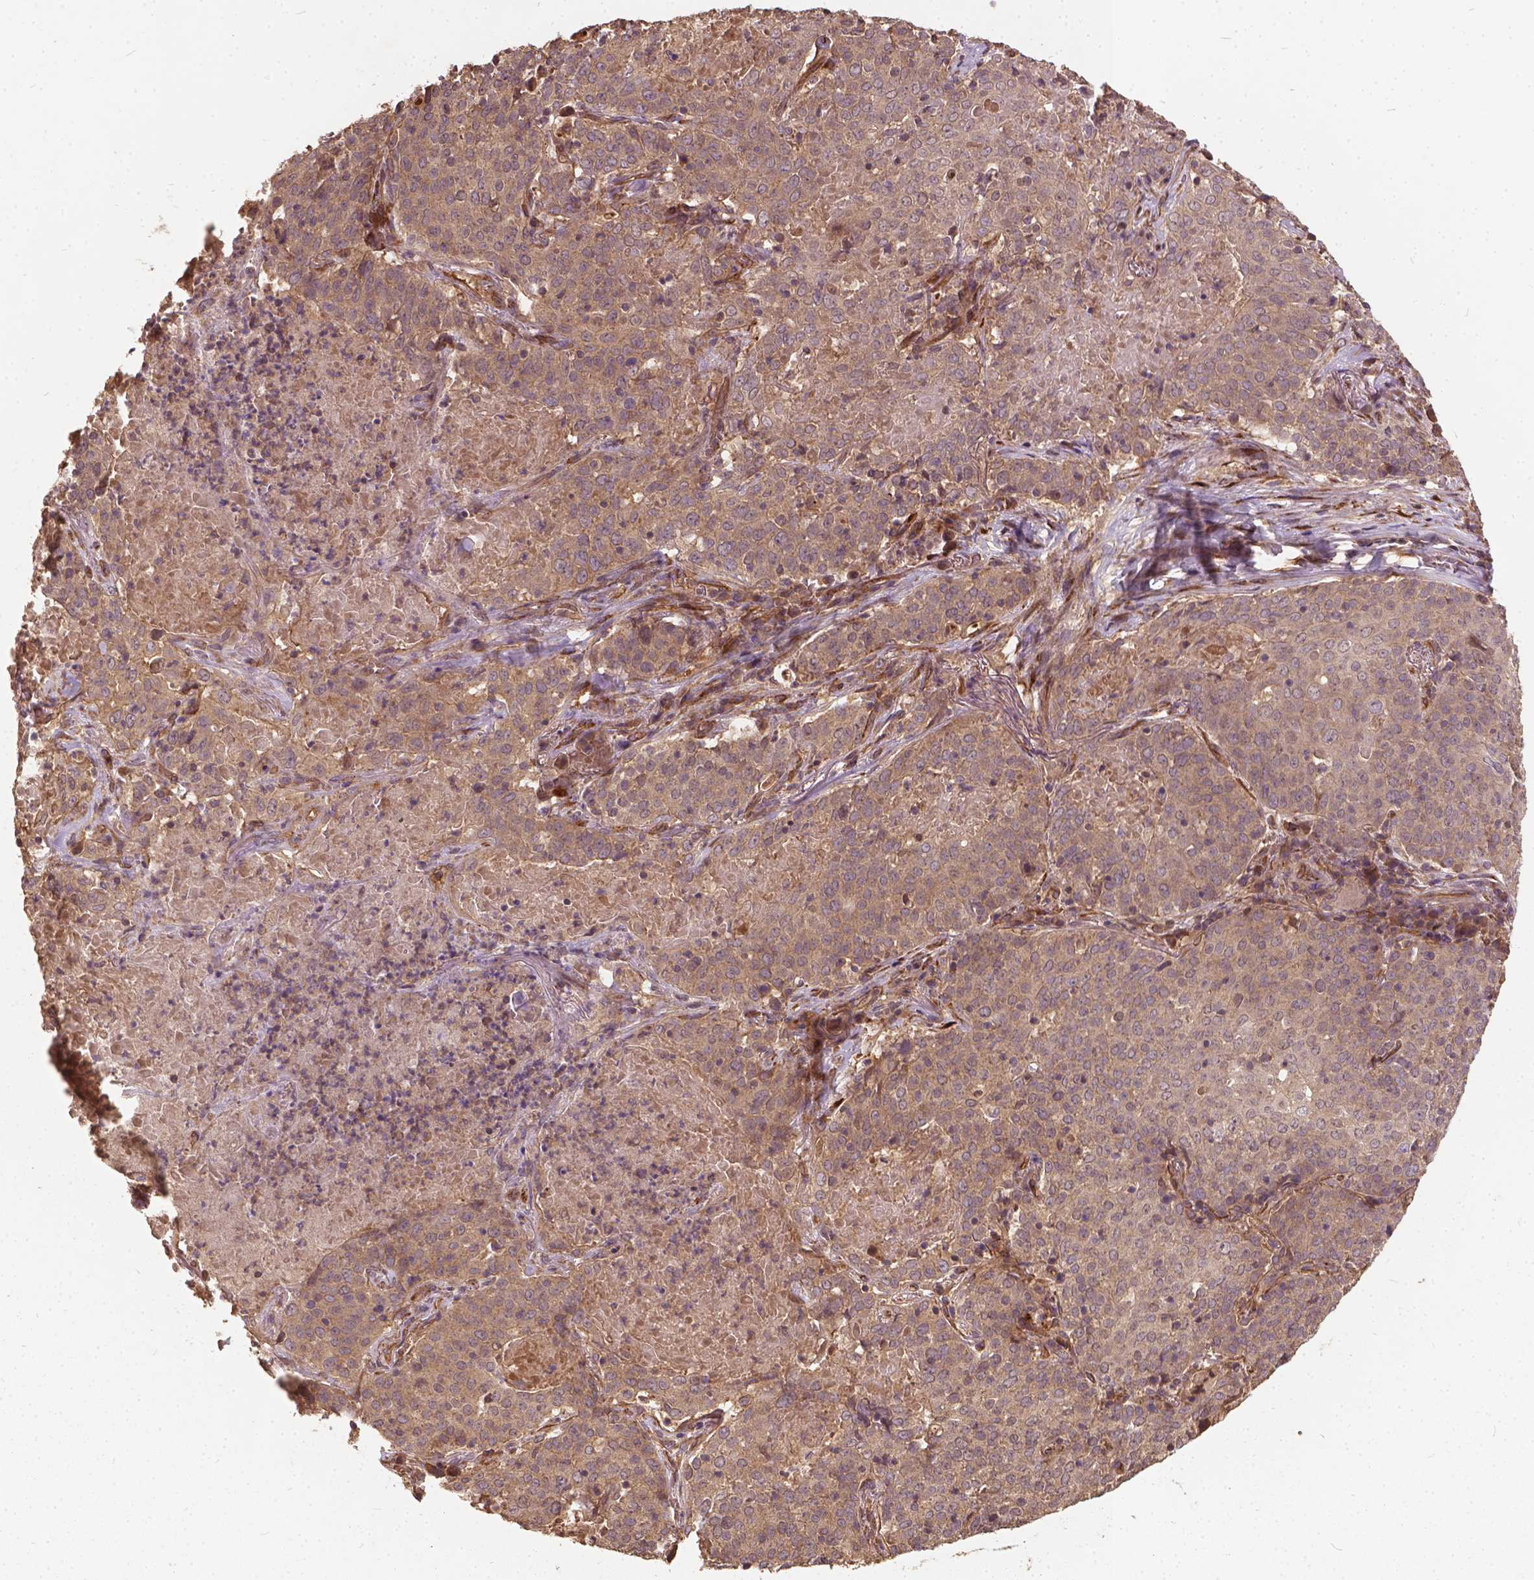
{"staining": {"intensity": "weak", "quantity": ">75%", "location": "cytoplasmic/membranous"}, "tissue": "lung cancer", "cell_type": "Tumor cells", "image_type": "cancer", "snomed": [{"axis": "morphology", "description": "Squamous cell carcinoma, NOS"}, {"axis": "topography", "description": "Lung"}], "caption": "Tumor cells demonstrate low levels of weak cytoplasmic/membranous positivity in about >75% of cells in human squamous cell carcinoma (lung).", "gene": "UBXN2A", "patient": {"sex": "male", "age": 82}}